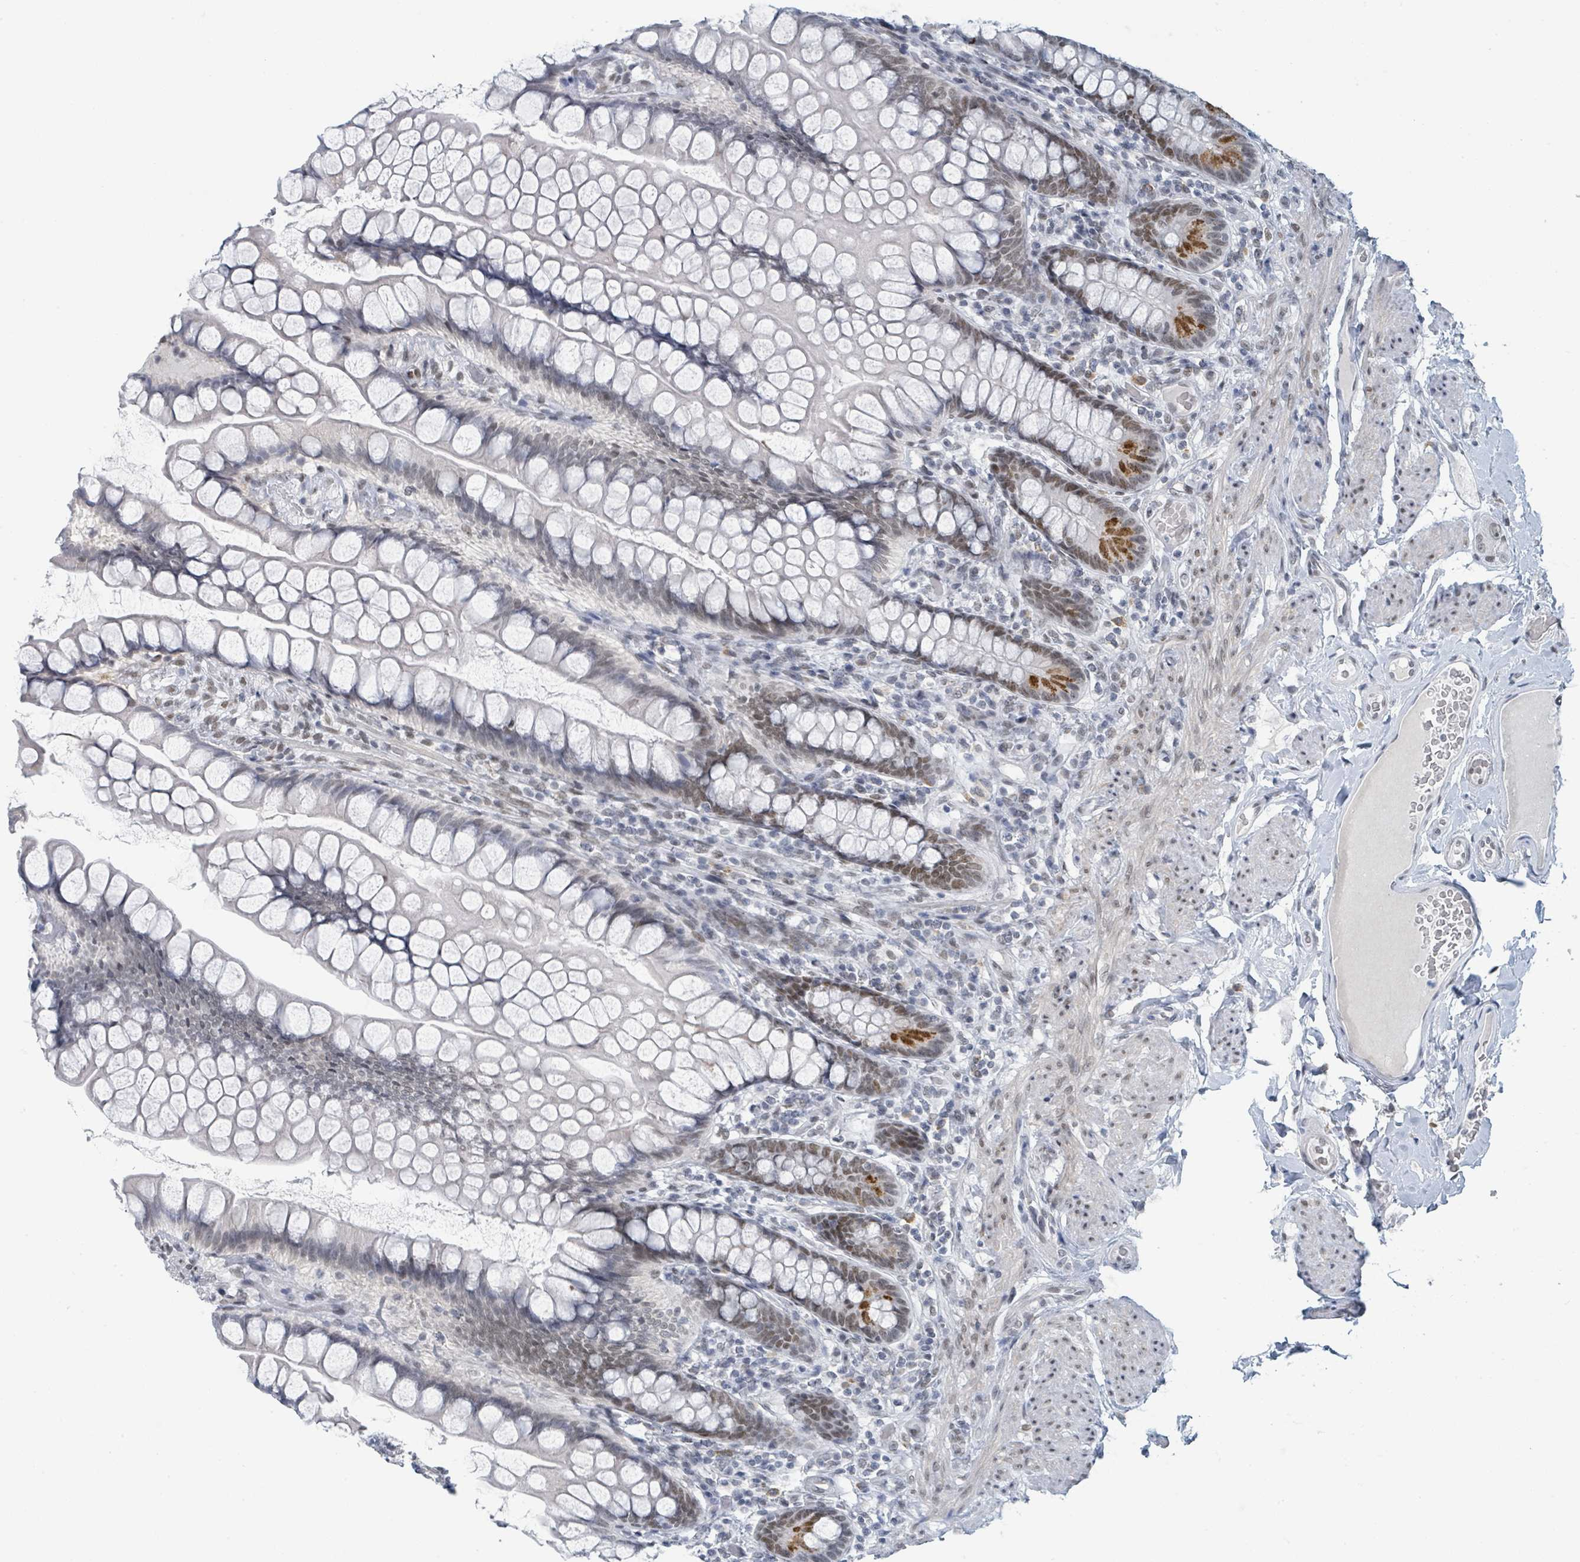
{"staining": {"intensity": "moderate", "quantity": "<25%", "location": "nuclear"}, "tissue": "small intestine", "cell_type": "Glandular cells", "image_type": "normal", "snomed": [{"axis": "morphology", "description": "Normal tissue, NOS"}, {"axis": "topography", "description": "Small intestine"}], "caption": "Immunohistochemical staining of benign human small intestine displays moderate nuclear protein positivity in about <25% of glandular cells.", "gene": "EHMT2", "patient": {"sex": "male", "age": 70}}